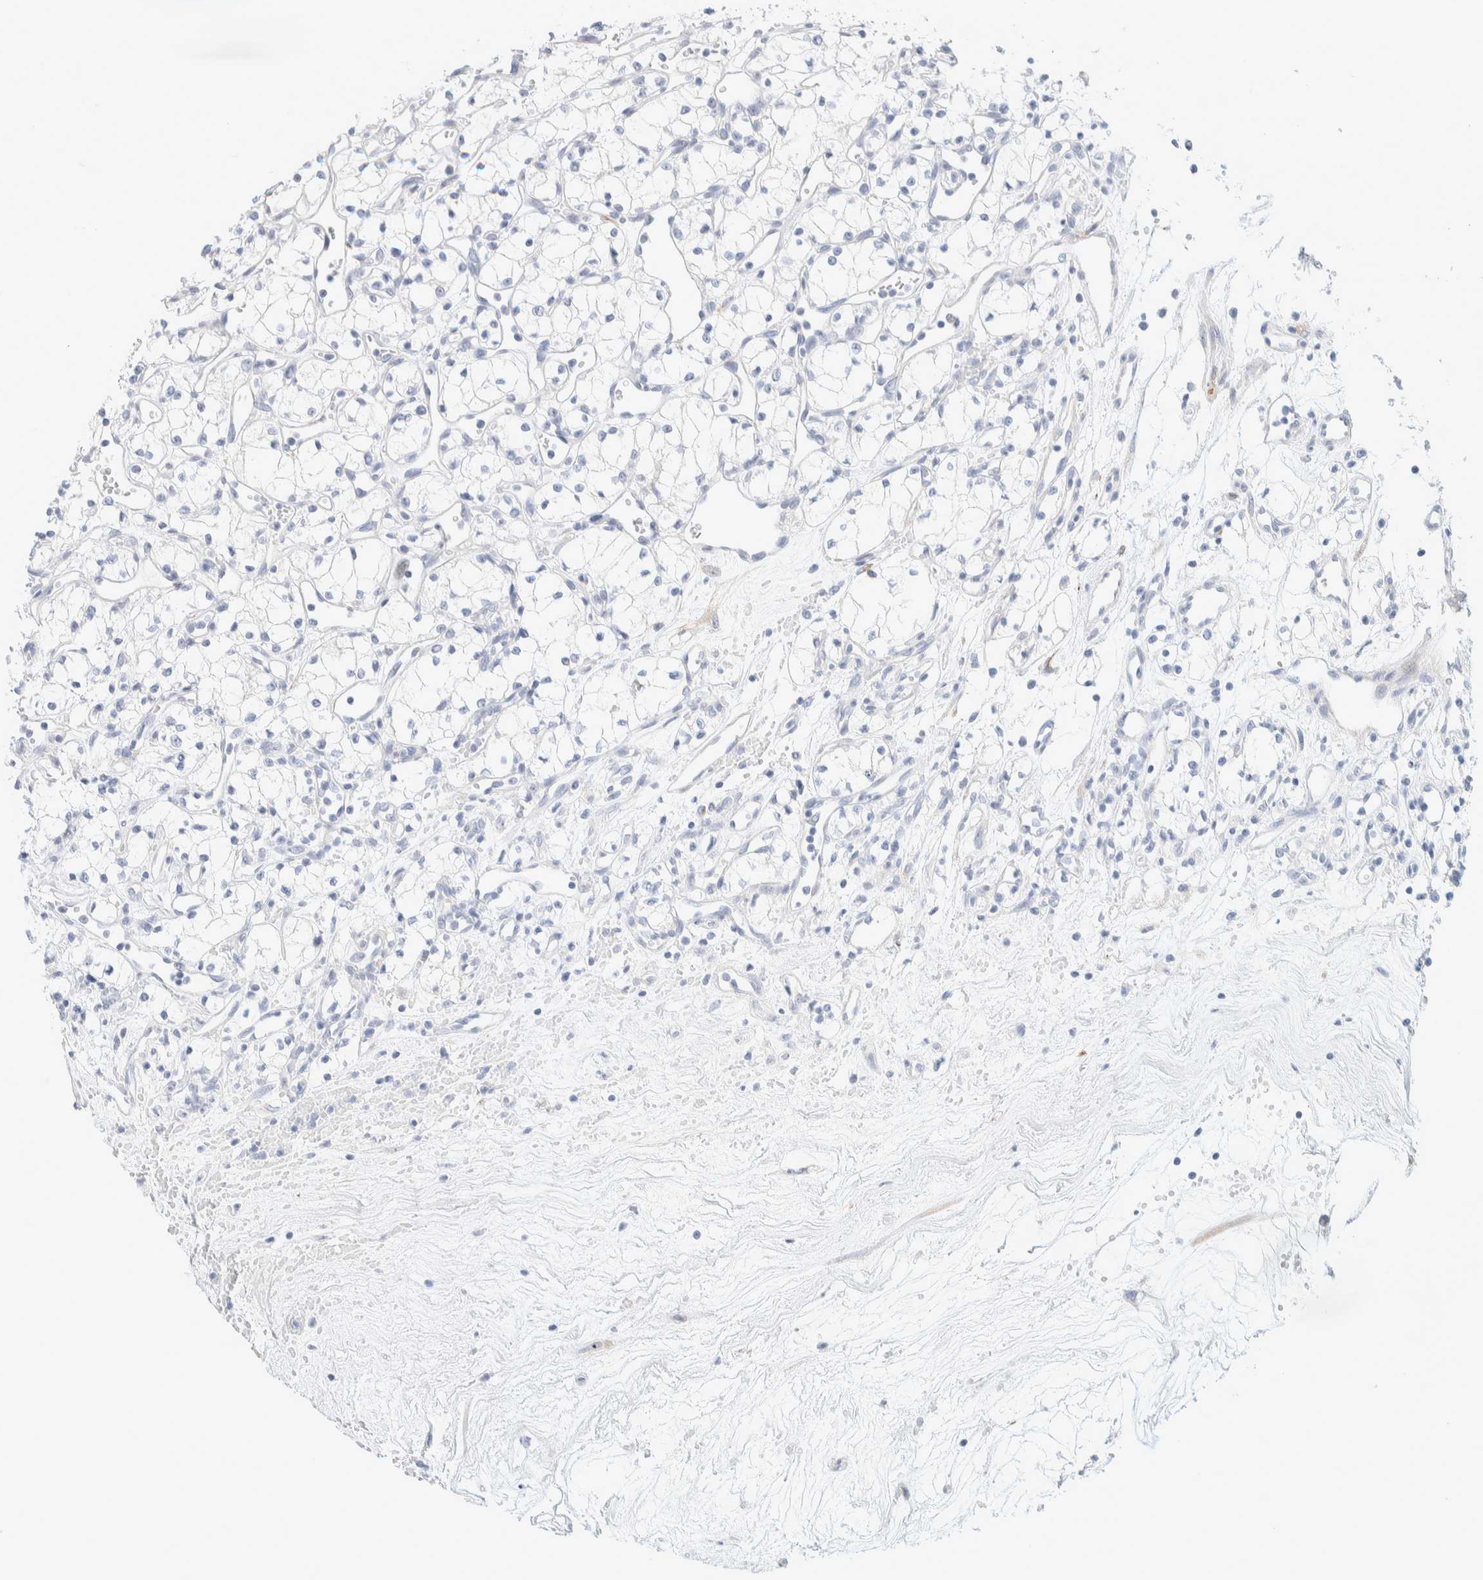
{"staining": {"intensity": "negative", "quantity": "none", "location": "none"}, "tissue": "renal cancer", "cell_type": "Tumor cells", "image_type": "cancer", "snomed": [{"axis": "morphology", "description": "Adenocarcinoma, NOS"}, {"axis": "topography", "description": "Kidney"}], "caption": "The IHC image has no significant staining in tumor cells of renal adenocarcinoma tissue. (Stains: DAB immunohistochemistry (IHC) with hematoxylin counter stain, Microscopy: brightfield microscopy at high magnification).", "gene": "ATCAY", "patient": {"sex": "male", "age": 59}}